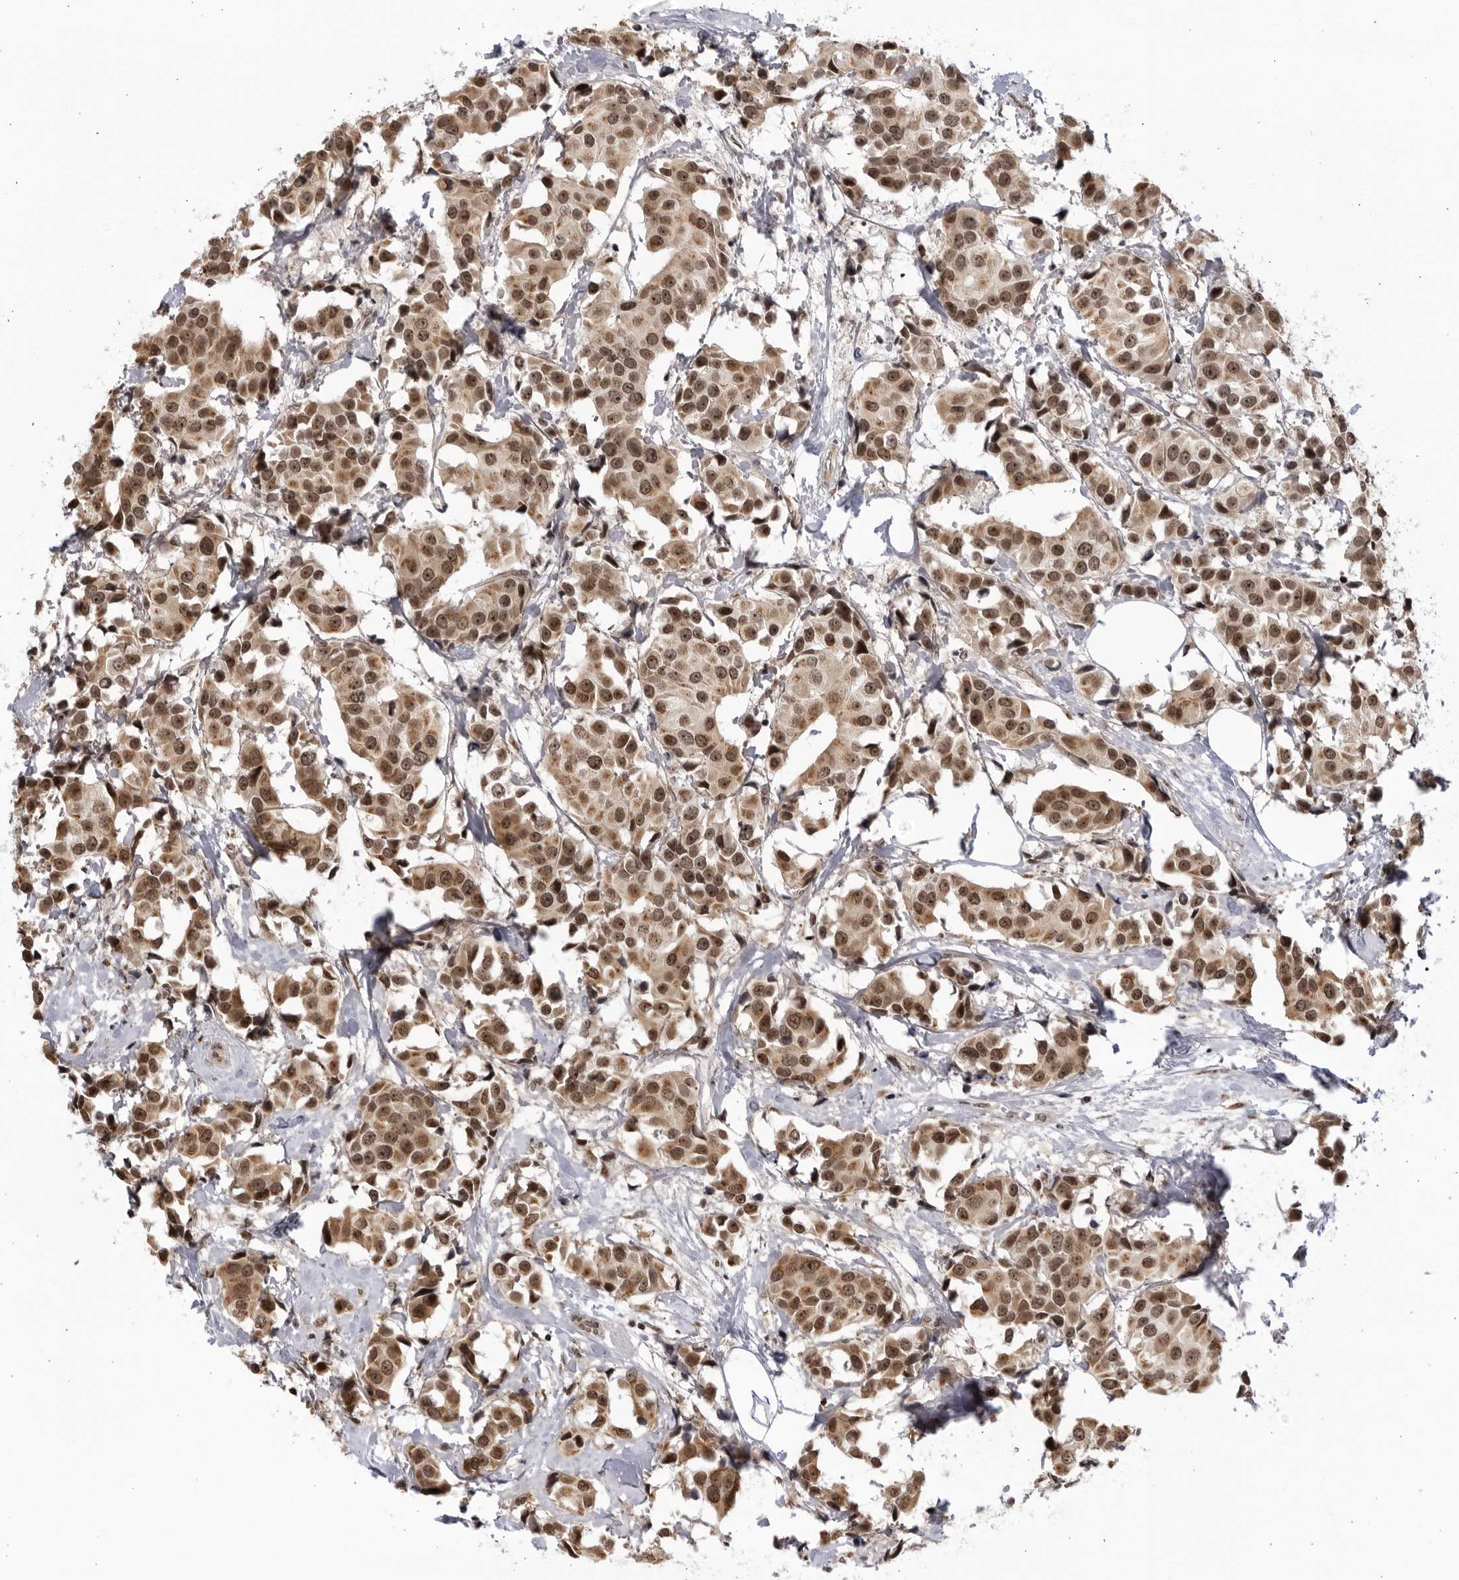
{"staining": {"intensity": "moderate", "quantity": ">75%", "location": "cytoplasmic/membranous,nuclear"}, "tissue": "breast cancer", "cell_type": "Tumor cells", "image_type": "cancer", "snomed": [{"axis": "morphology", "description": "Normal tissue, NOS"}, {"axis": "morphology", "description": "Duct carcinoma"}, {"axis": "topography", "description": "Breast"}], "caption": "High-magnification brightfield microscopy of breast intraductal carcinoma stained with DAB (3,3'-diaminobenzidine) (brown) and counterstained with hematoxylin (blue). tumor cells exhibit moderate cytoplasmic/membranous and nuclear expression is identified in approximately>75% of cells. (IHC, brightfield microscopy, high magnification).", "gene": "RASGEF1C", "patient": {"sex": "female", "age": 39}}